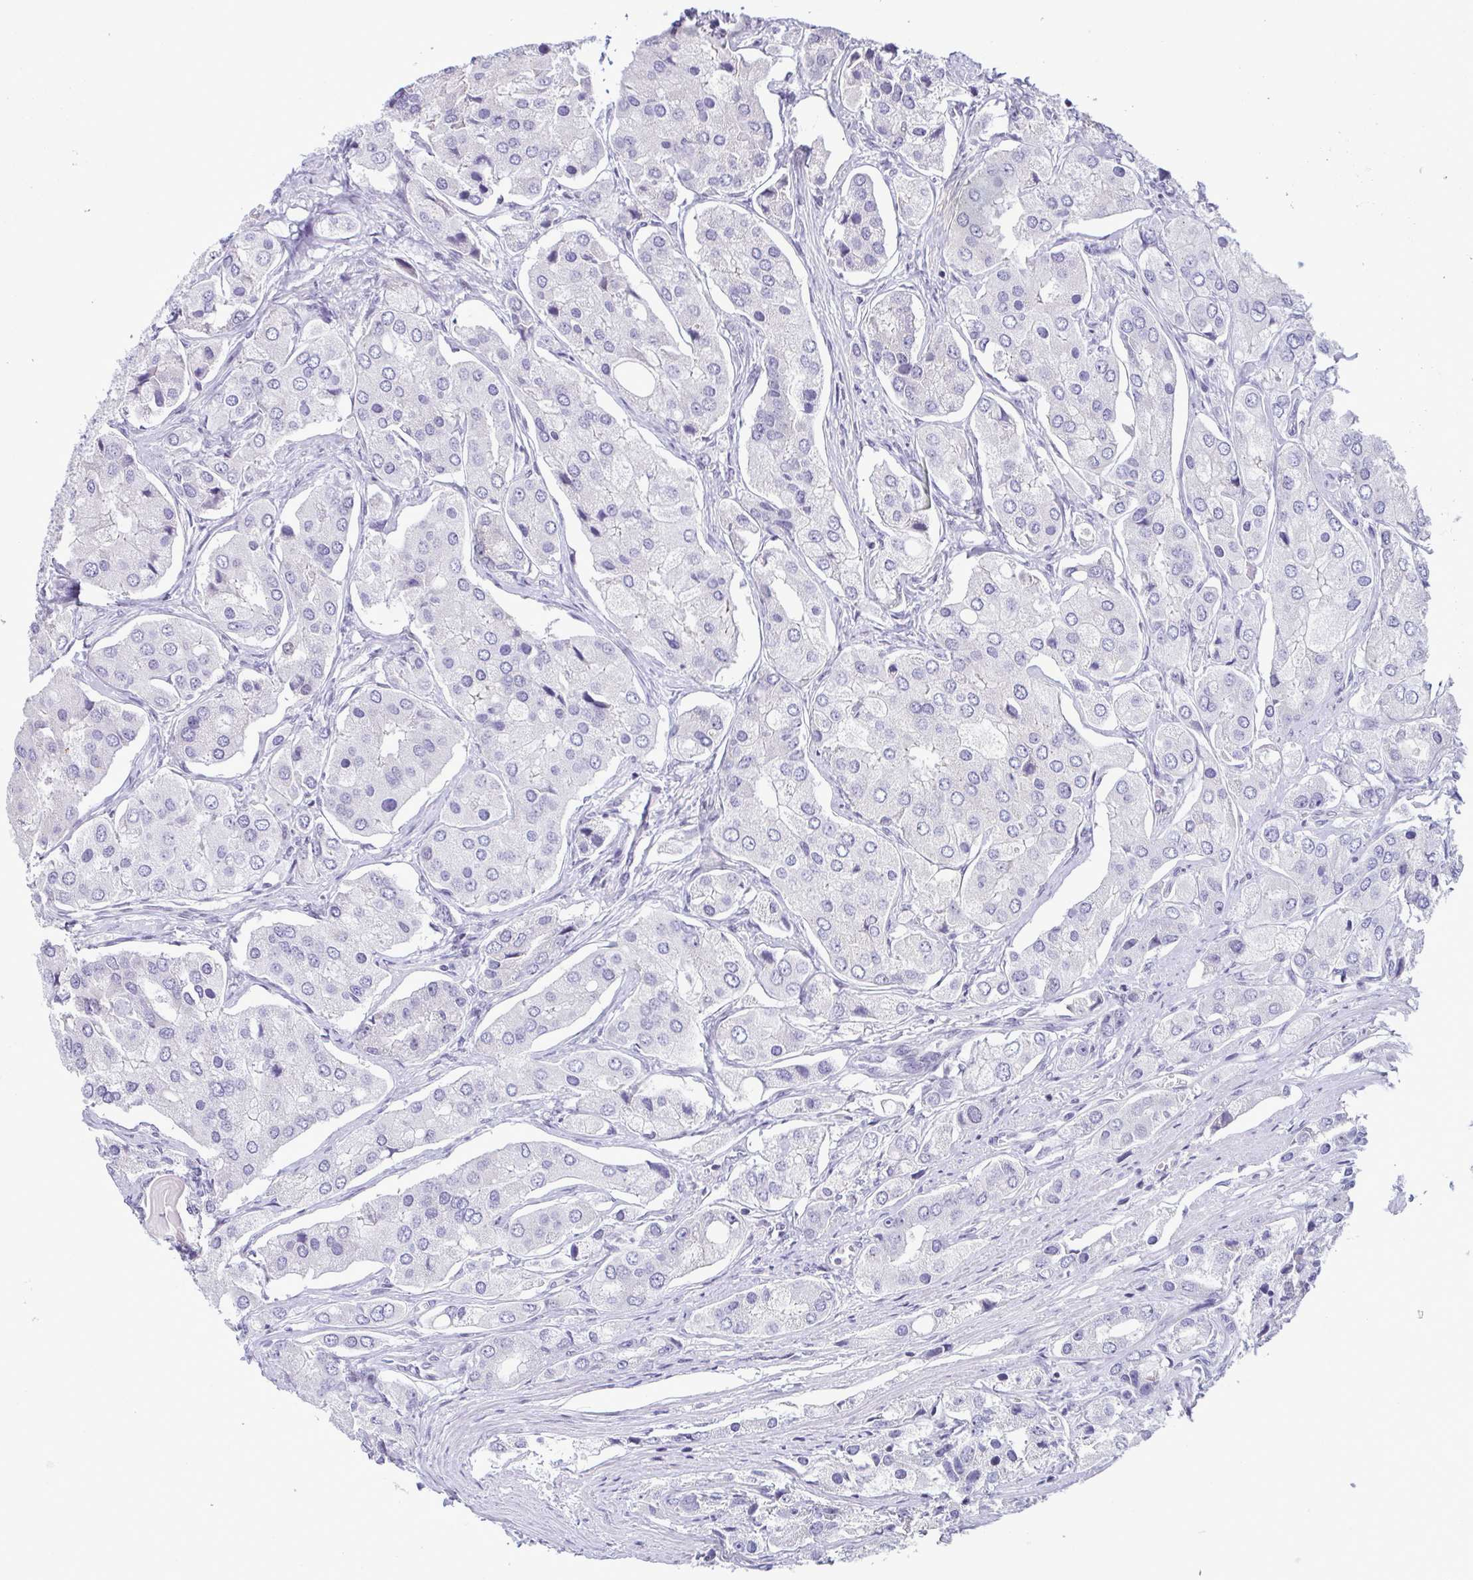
{"staining": {"intensity": "negative", "quantity": "none", "location": "none"}, "tissue": "prostate cancer", "cell_type": "Tumor cells", "image_type": "cancer", "snomed": [{"axis": "morphology", "description": "Adenocarcinoma, Low grade"}, {"axis": "topography", "description": "Prostate"}], "caption": "Histopathology image shows no significant protein positivity in tumor cells of prostate cancer (adenocarcinoma (low-grade)). (Brightfield microscopy of DAB IHC at high magnification).", "gene": "IRF1", "patient": {"sex": "male", "age": 69}}